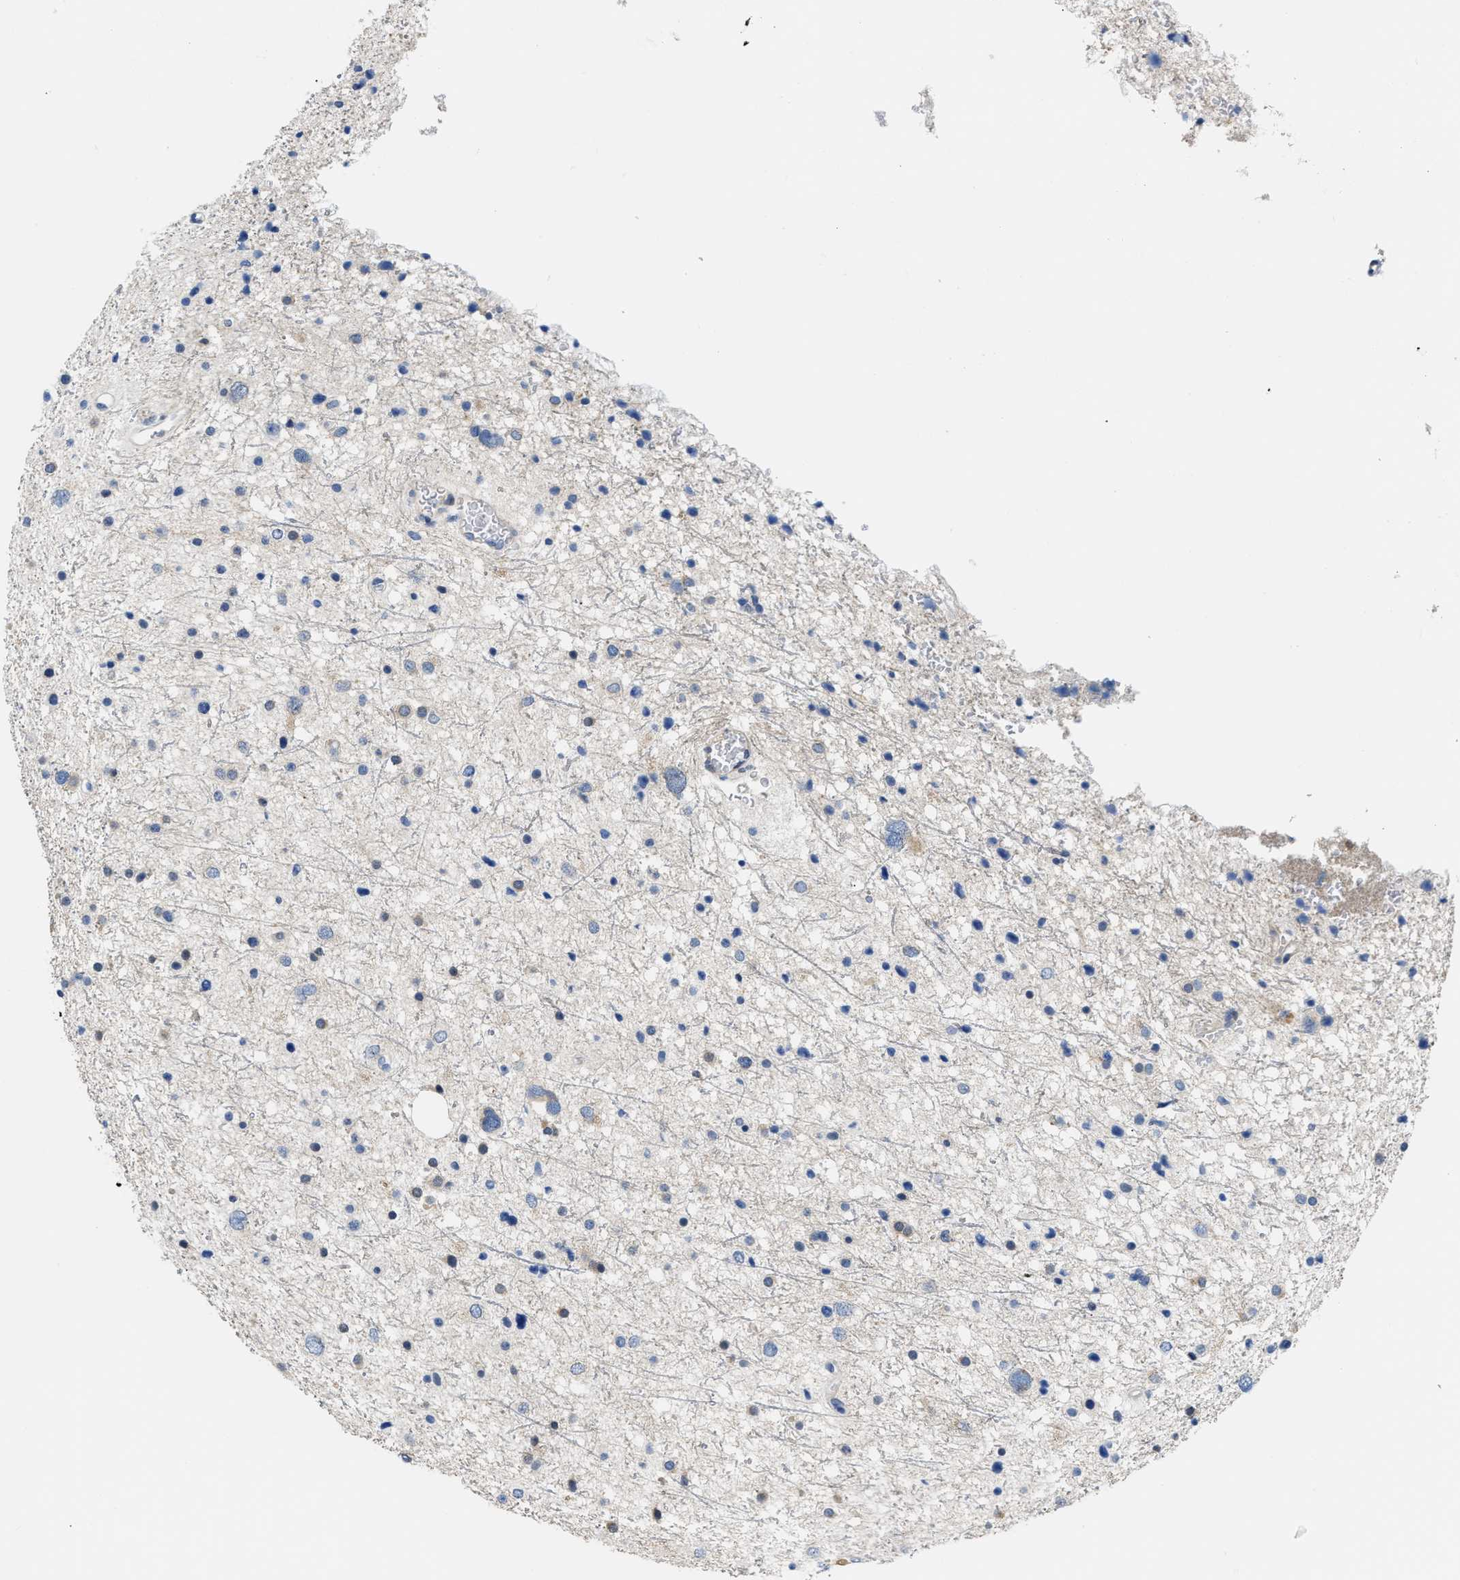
{"staining": {"intensity": "negative", "quantity": "none", "location": "none"}, "tissue": "glioma", "cell_type": "Tumor cells", "image_type": "cancer", "snomed": [{"axis": "morphology", "description": "Glioma, malignant, Low grade"}, {"axis": "topography", "description": "Brain"}], "caption": "High magnification brightfield microscopy of low-grade glioma (malignant) stained with DAB (3,3'-diaminobenzidine) (brown) and counterstained with hematoxylin (blue): tumor cells show no significant staining.", "gene": "CLGN", "patient": {"sex": "female", "age": 37}}